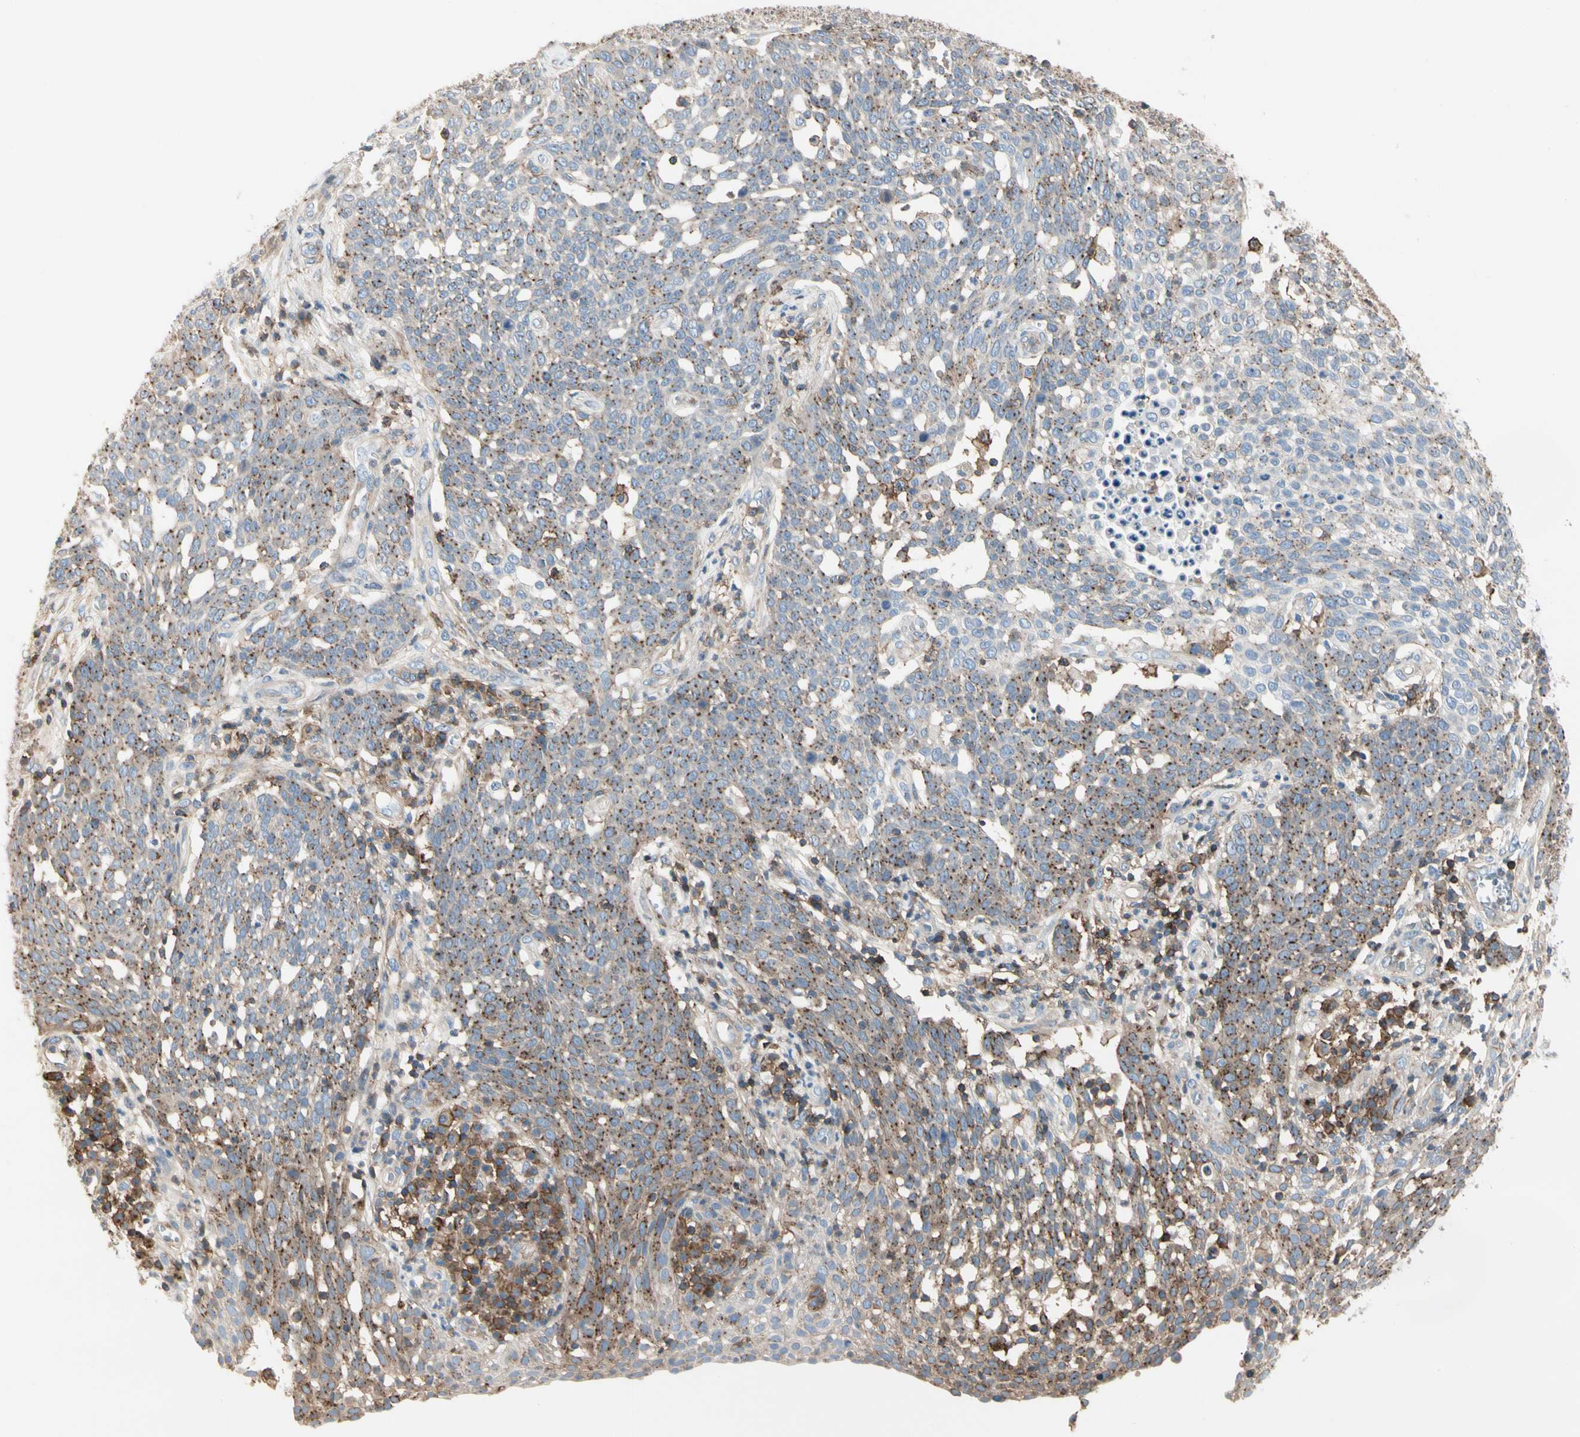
{"staining": {"intensity": "moderate", "quantity": "25%-75%", "location": "cytoplasmic/membranous"}, "tissue": "cervical cancer", "cell_type": "Tumor cells", "image_type": "cancer", "snomed": [{"axis": "morphology", "description": "Squamous cell carcinoma, NOS"}, {"axis": "topography", "description": "Cervix"}], "caption": "About 25%-75% of tumor cells in human cervical squamous cell carcinoma reveal moderate cytoplasmic/membranous protein expression as visualized by brown immunohistochemical staining.", "gene": "CLEC2B", "patient": {"sex": "female", "age": 34}}